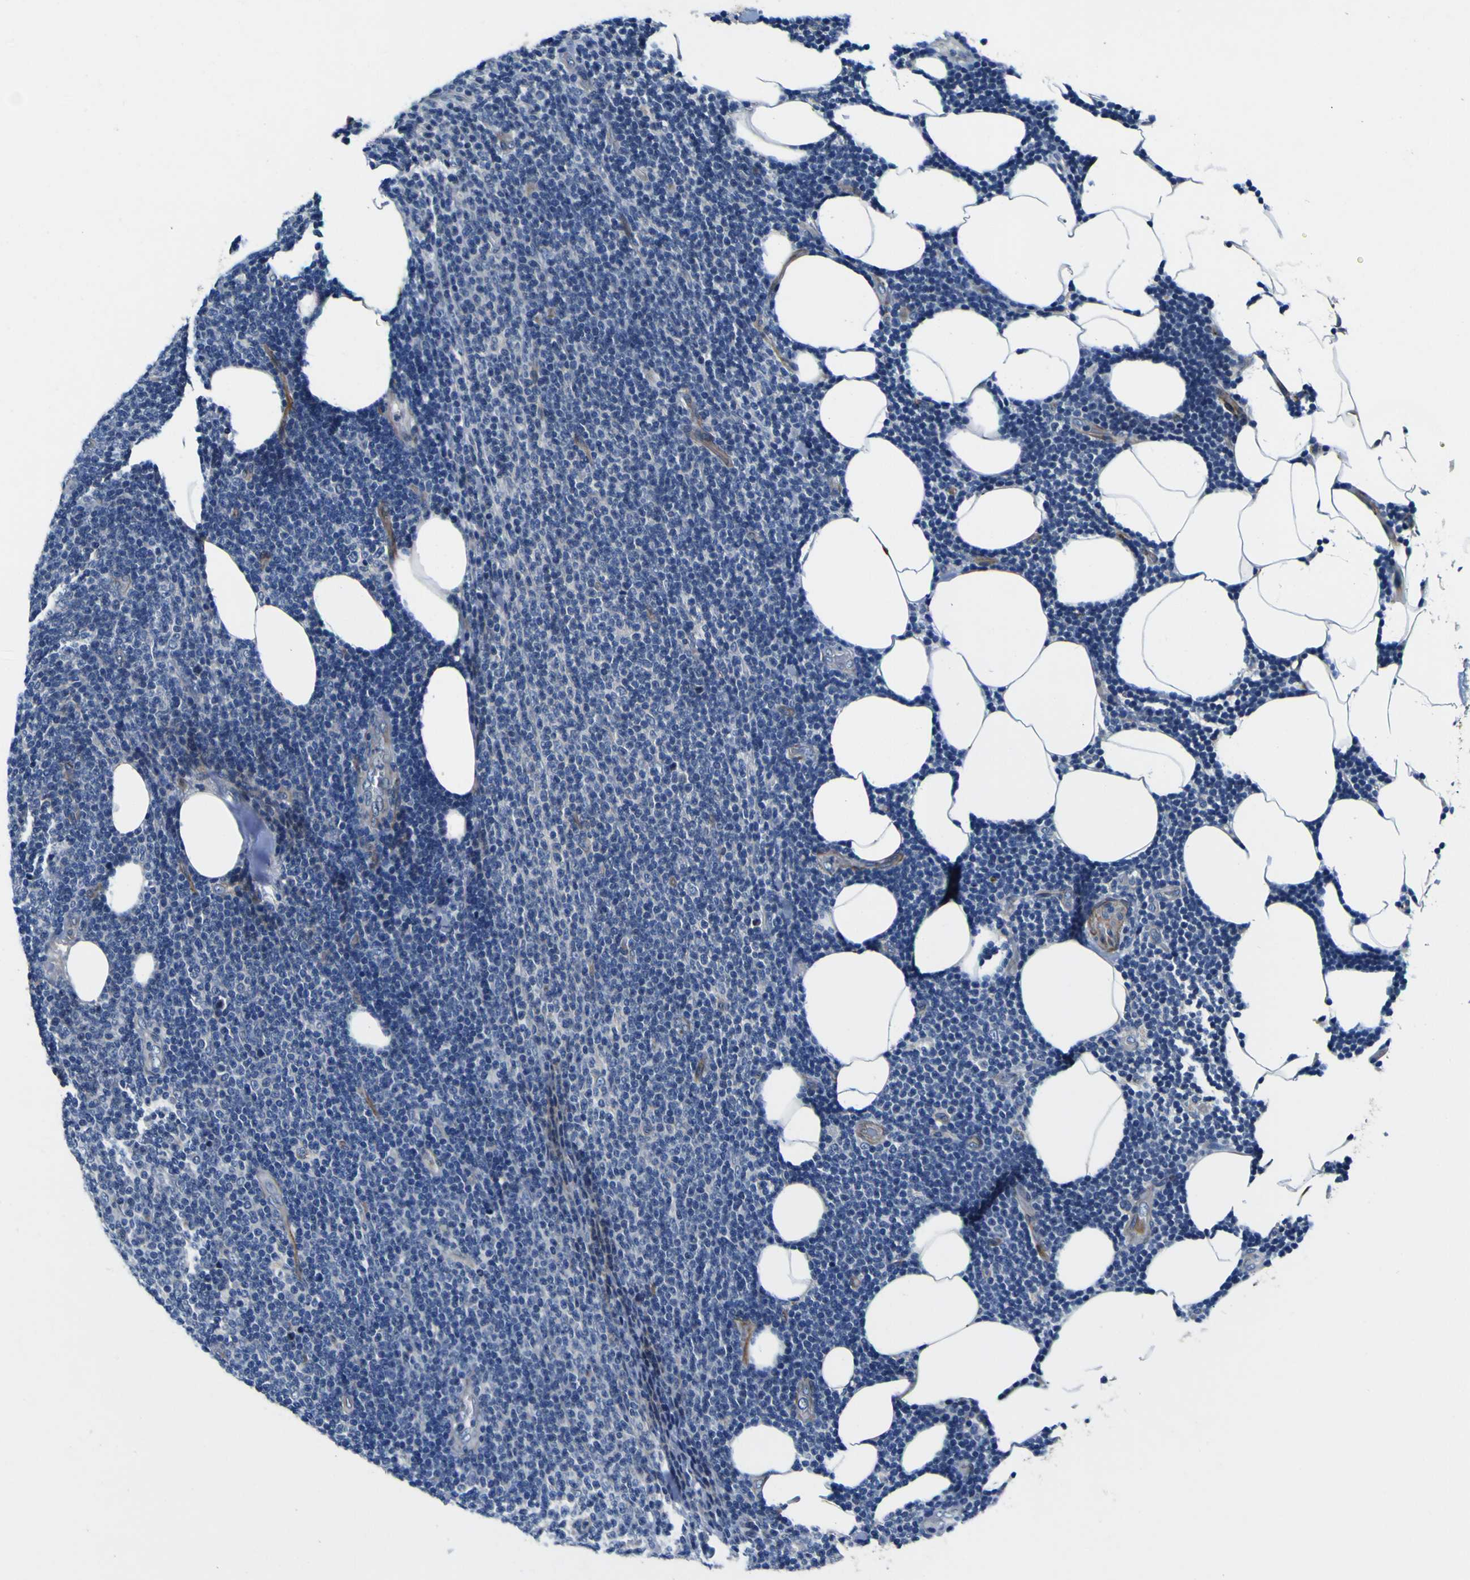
{"staining": {"intensity": "weak", "quantity": "<25%", "location": "cytoplasmic/membranous"}, "tissue": "lymphoma", "cell_type": "Tumor cells", "image_type": "cancer", "snomed": [{"axis": "morphology", "description": "Malignant lymphoma, non-Hodgkin's type, Low grade"}, {"axis": "topography", "description": "Lymph node"}], "caption": "Photomicrograph shows no significant protein positivity in tumor cells of lymphoma.", "gene": "AGAP3", "patient": {"sex": "male", "age": 66}}